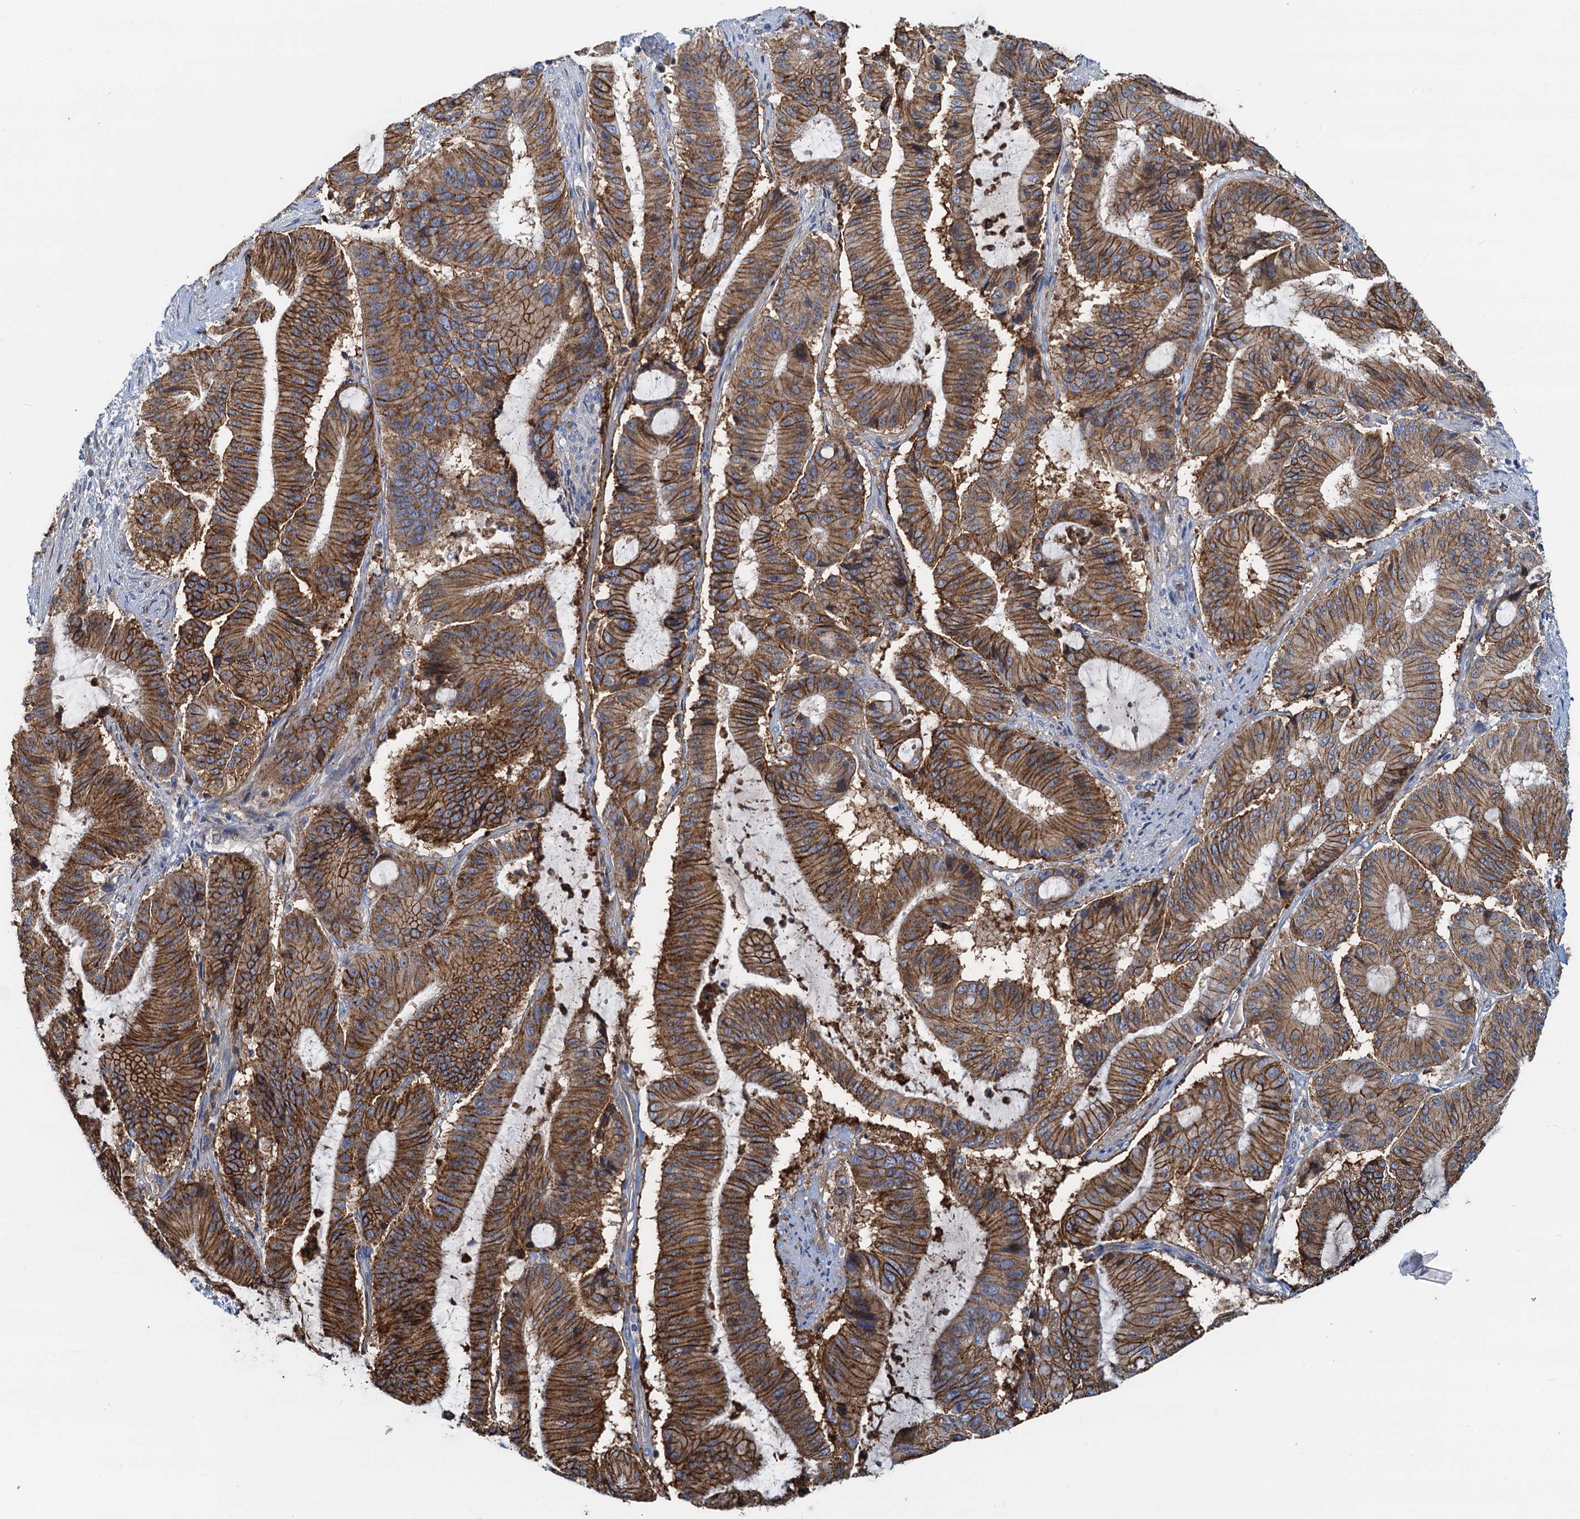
{"staining": {"intensity": "strong", "quantity": ">75%", "location": "cytoplasmic/membranous"}, "tissue": "liver cancer", "cell_type": "Tumor cells", "image_type": "cancer", "snomed": [{"axis": "morphology", "description": "Normal tissue, NOS"}, {"axis": "morphology", "description": "Cholangiocarcinoma"}, {"axis": "topography", "description": "Liver"}, {"axis": "topography", "description": "Peripheral nerve tissue"}], "caption": "An immunohistochemistry photomicrograph of tumor tissue is shown. Protein staining in brown labels strong cytoplasmic/membranous positivity in liver cholangiocarcinoma within tumor cells.", "gene": "LNX2", "patient": {"sex": "female", "age": 73}}